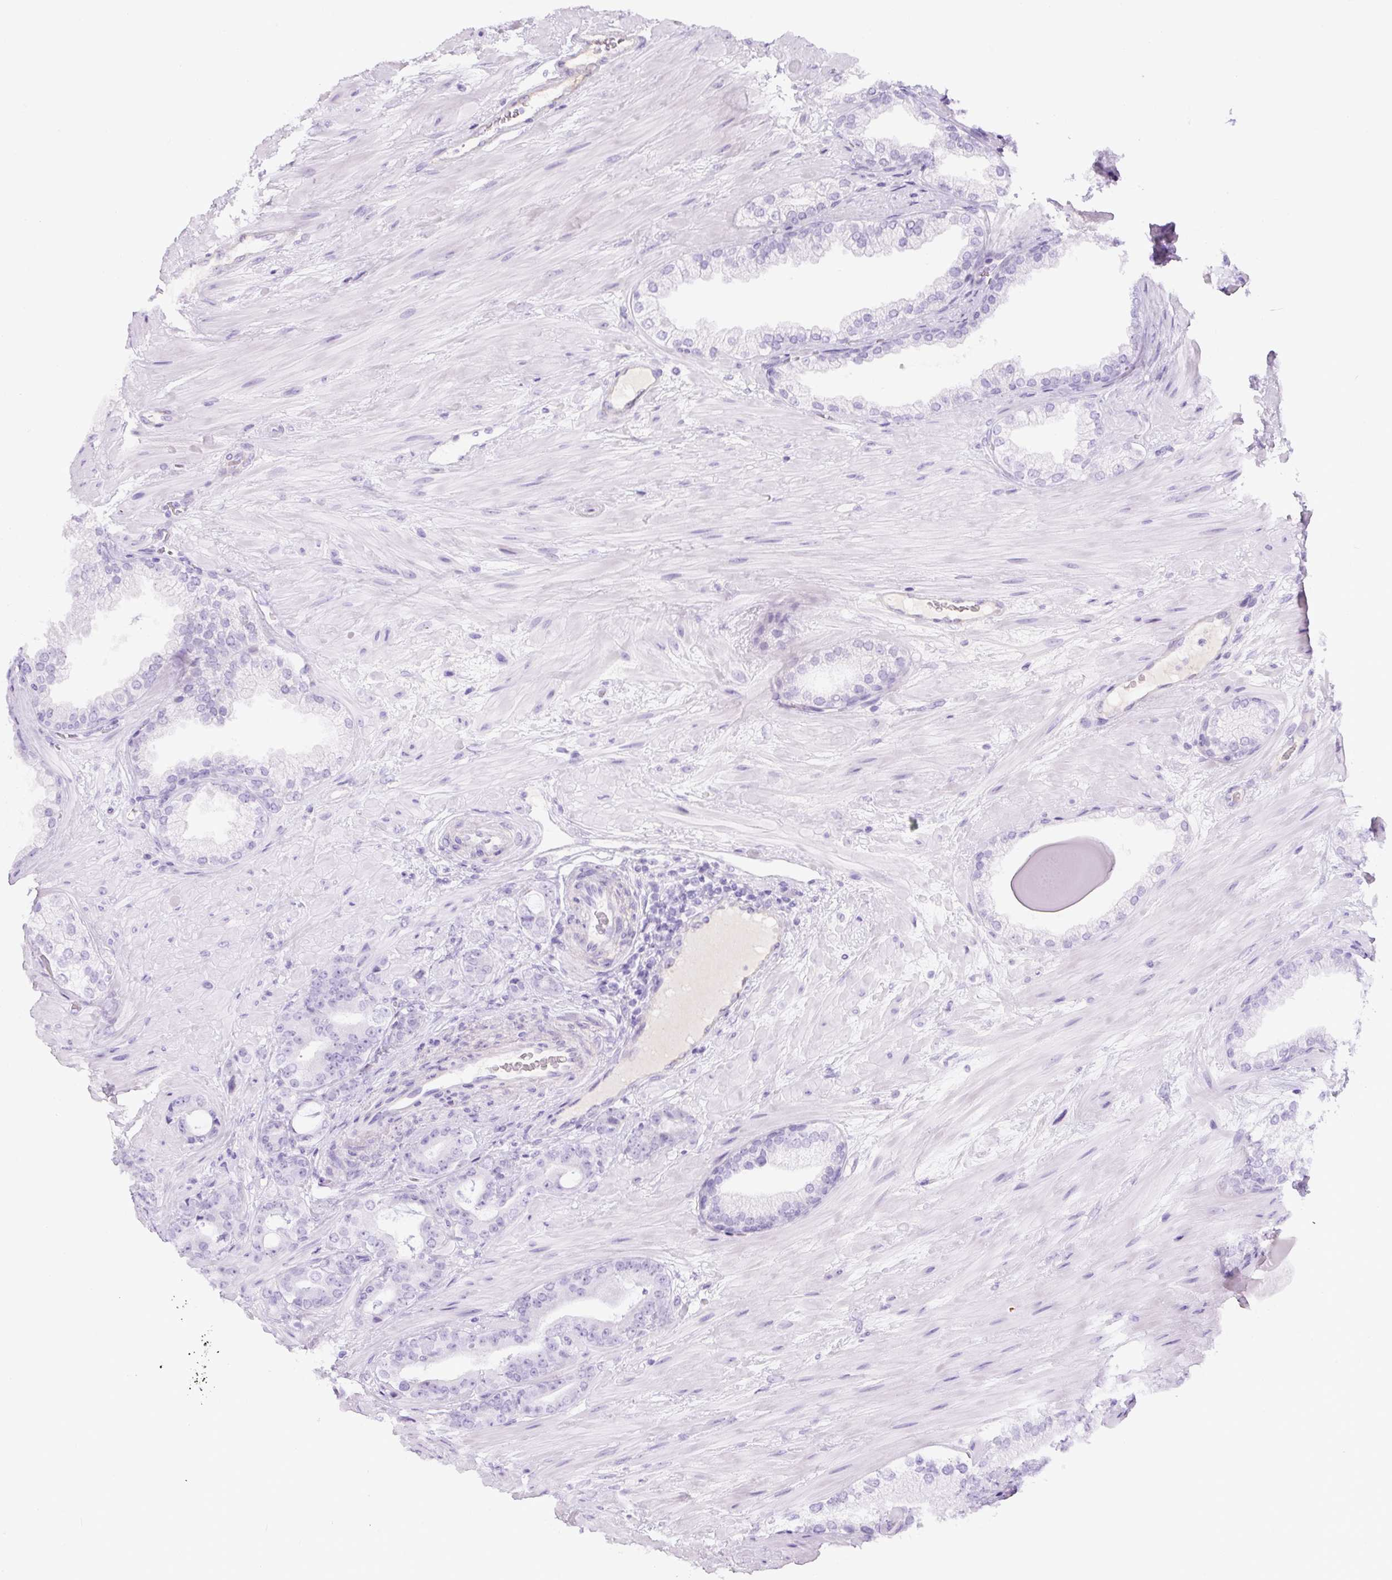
{"staining": {"intensity": "negative", "quantity": "none", "location": "none"}, "tissue": "prostate cancer", "cell_type": "Tumor cells", "image_type": "cancer", "snomed": [{"axis": "morphology", "description": "Adenocarcinoma, Low grade"}, {"axis": "topography", "description": "Prostate"}], "caption": "An immunohistochemistry (IHC) photomicrograph of low-grade adenocarcinoma (prostate) is shown. There is no staining in tumor cells of low-grade adenocarcinoma (prostate). (DAB IHC with hematoxylin counter stain).", "gene": "RSPO4", "patient": {"sex": "male", "age": 61}}